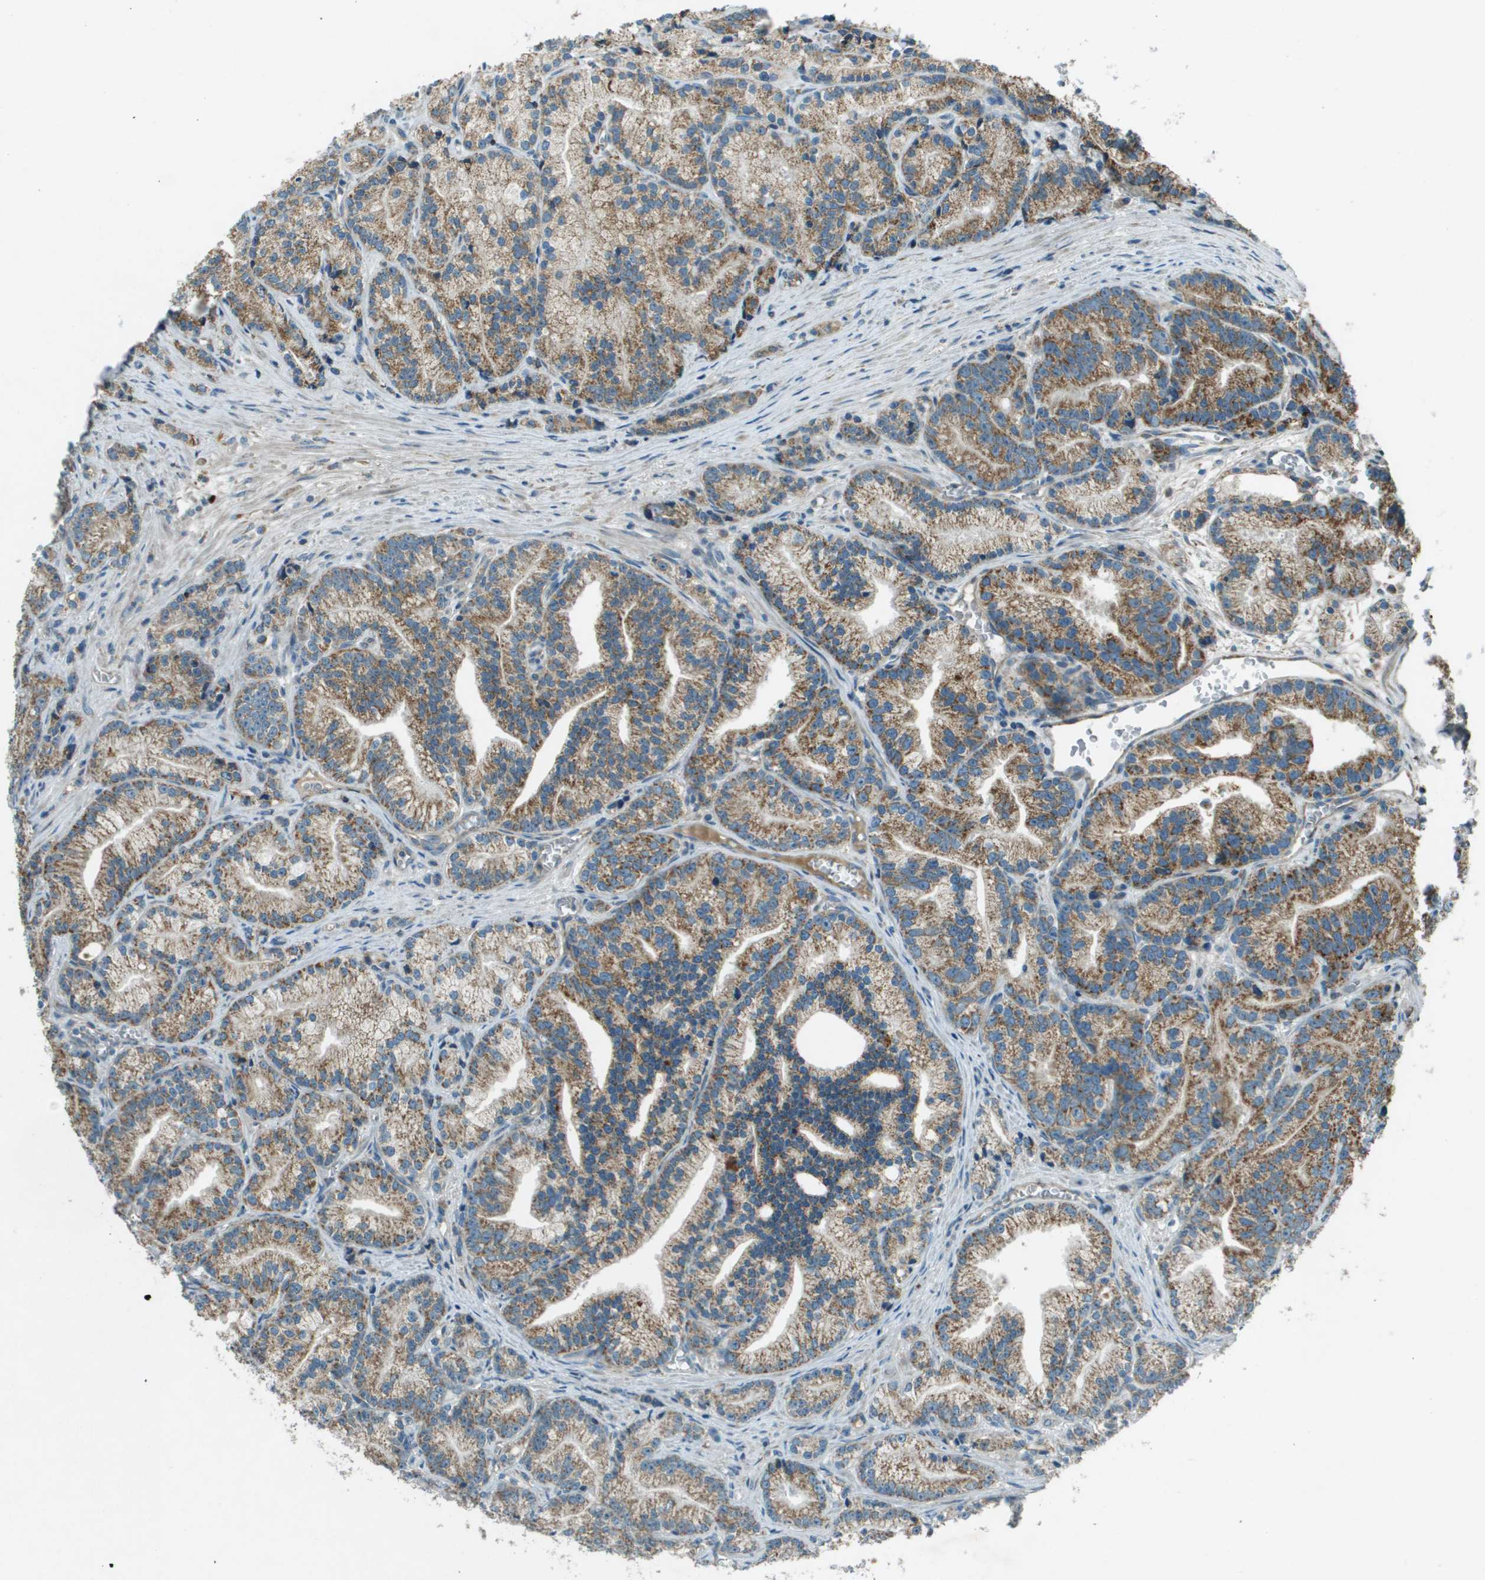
{"staining": {"intensity": "moderate", "quantity": ">75%", "location": "cytoplasmic/membranous"}, "tissue": "prostate cancer", "cell_type": "Tumor cells", "image_type": "cancer", "snomed": [{"axis": "morphology", "description": "Adenocarcinoma, Low grade"}, {"axis": "topography", "description": "Prostate"}], "caption": "This photomicrograph displays immunohistochemistry (IHC) staining of human prostate cancer, with medium moderate cytoplasmic/membranous expression in about >75% of tumor cells.", "gene": "MIGA1", "patient": {"sex": "male", "age": 89}}